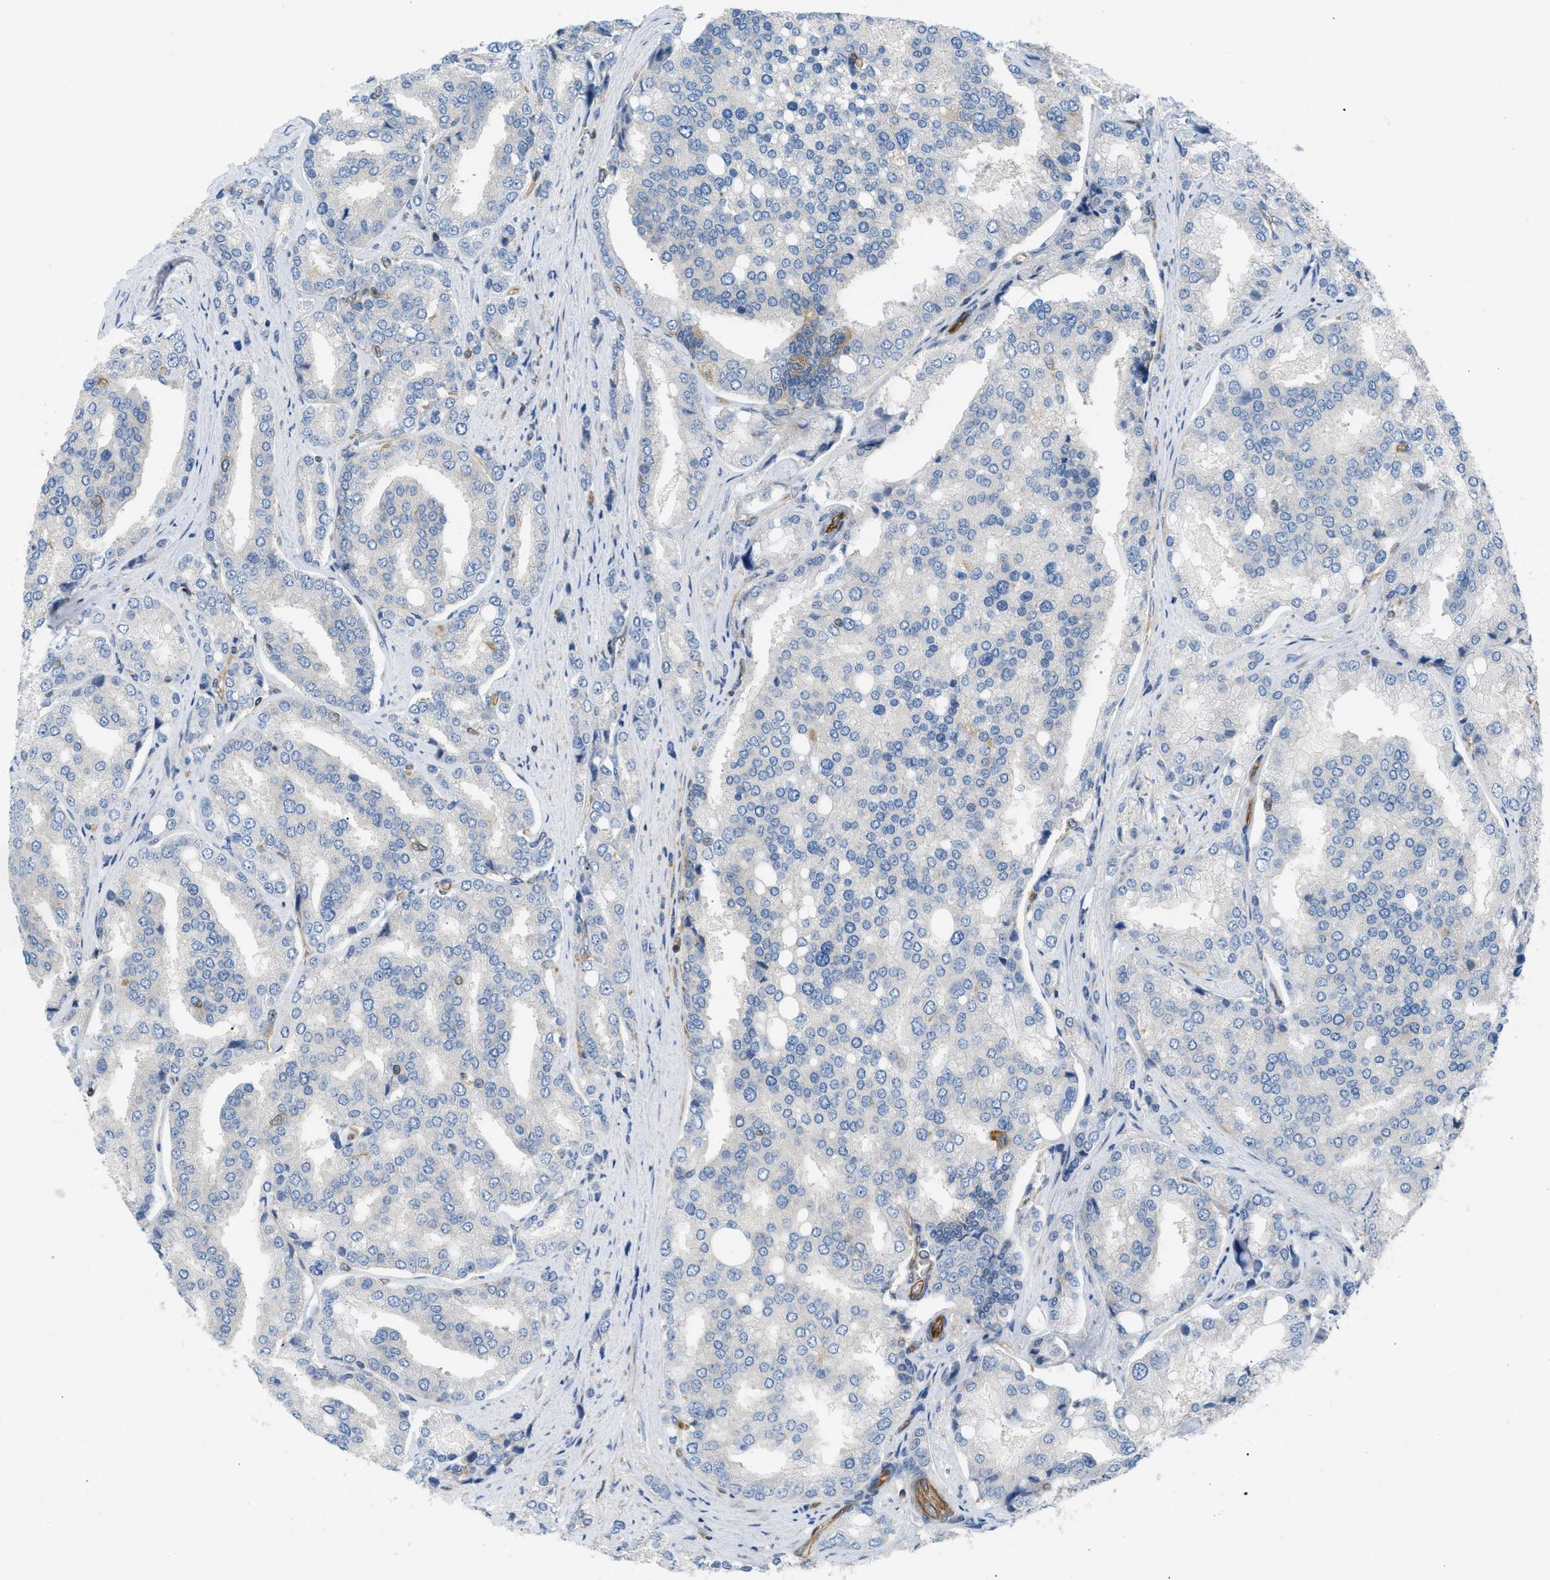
{"staining": {"intensity": "negative", "quantity": "none", "location": "none"}, "tissue": "prostate cancer", "cell_type": "Tumor cells", "image_type": "cancer", "snomed": [{"axis": "morphology", "description": "Adenocarcinoma, High grade"}, {"axis": "topography", "description": "Prostate"}], "caption": "A micrograph of prostate cancer stained for a protein exhibits no brown staining in tumor cells.", "gene": "ATP2A3", "patient": {"sex": "male", "age": 50}}